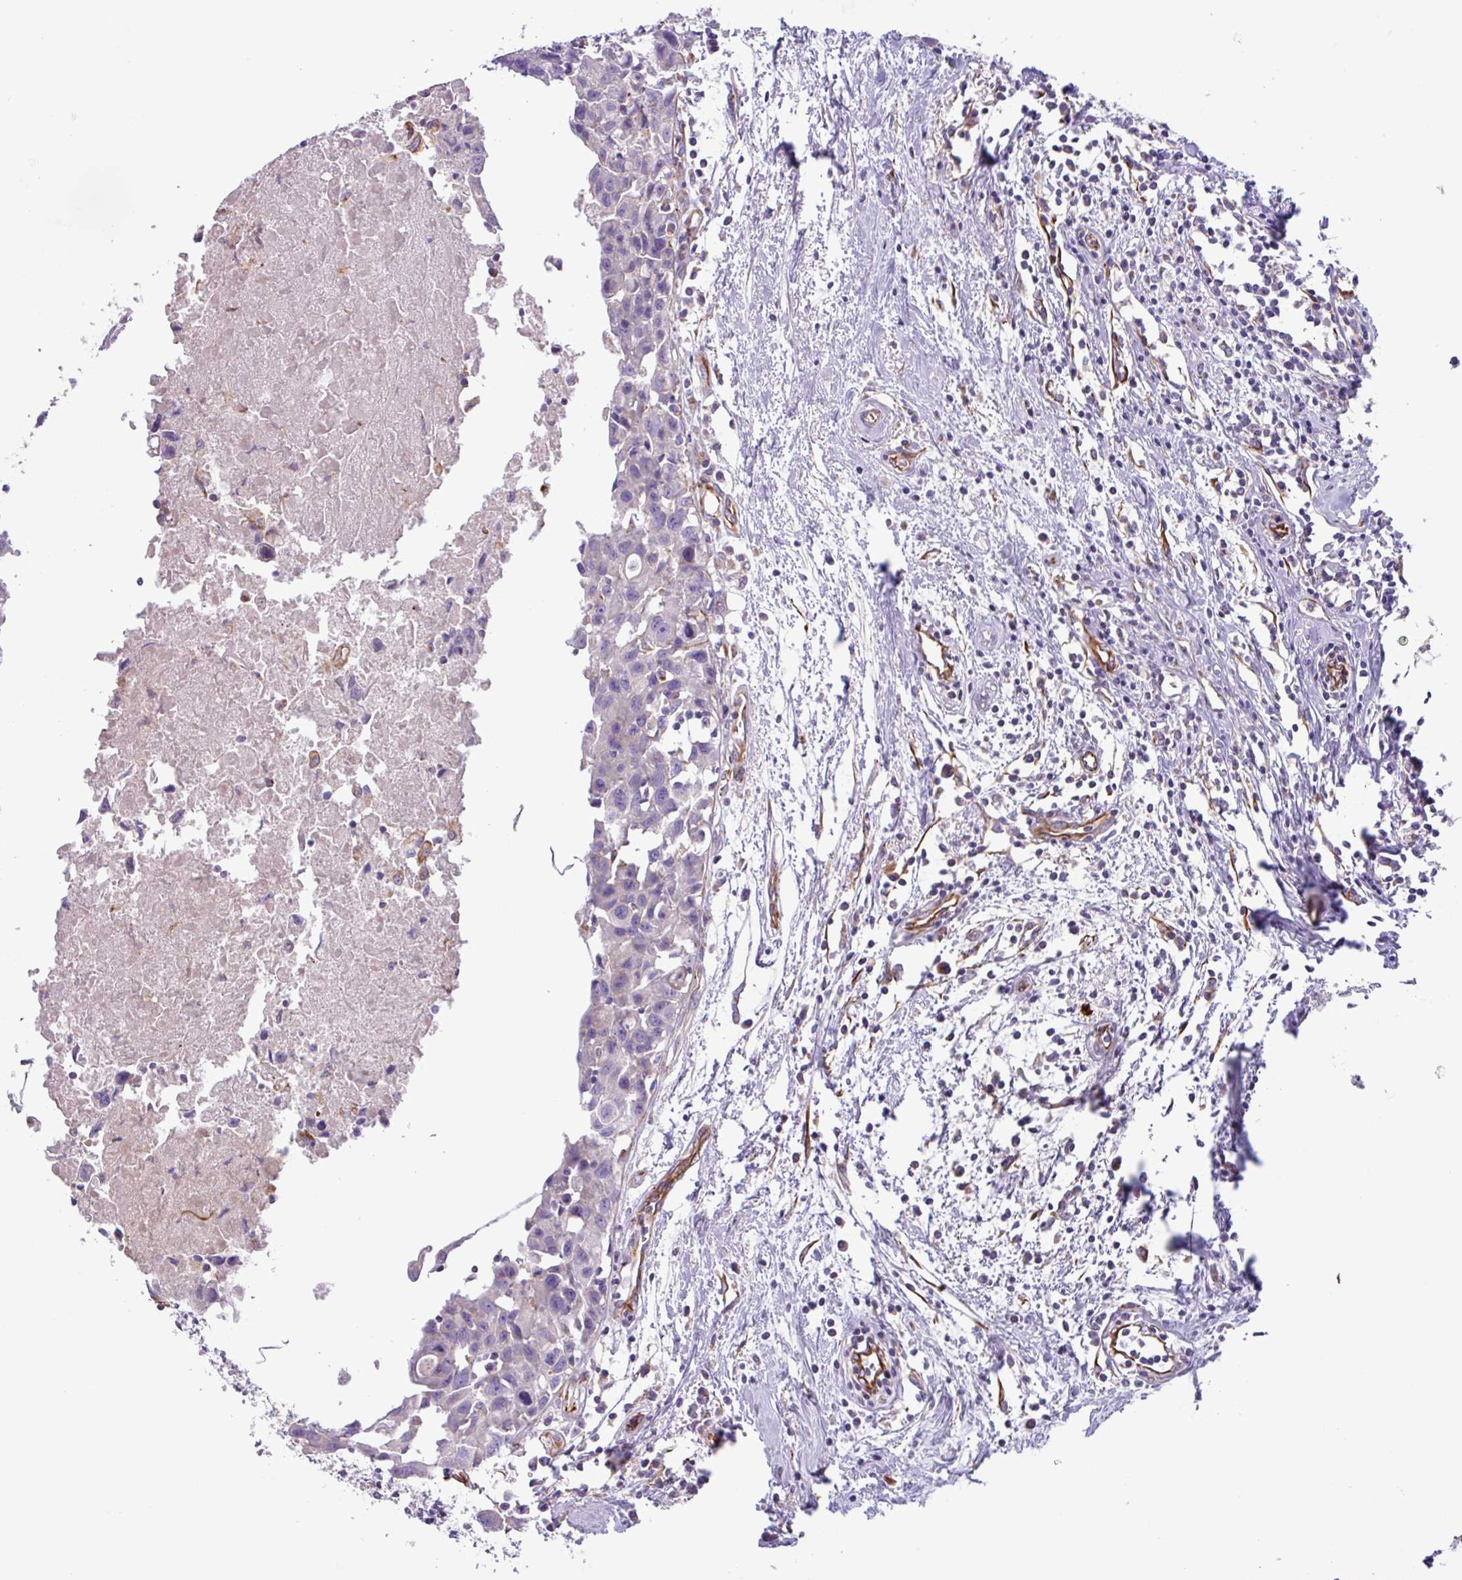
{"staining": {"intensity": "negative", "quantity": "none", "location": "none"}, "tissue": "breast cancer", "cell_type": "Tumor cells", "image_type": "cancer", "snomed": [{"axis": "morphology", "description": "Carcinoma, NOS"}, {"axis": "topography", "description": "Breast"}], "caption": "Breast carcinoma was stained to show a protein in brown. There is no significant positivity in tumor cells.", "gene": "MRM2", "patient": {"sex": "female", "age": 60}}